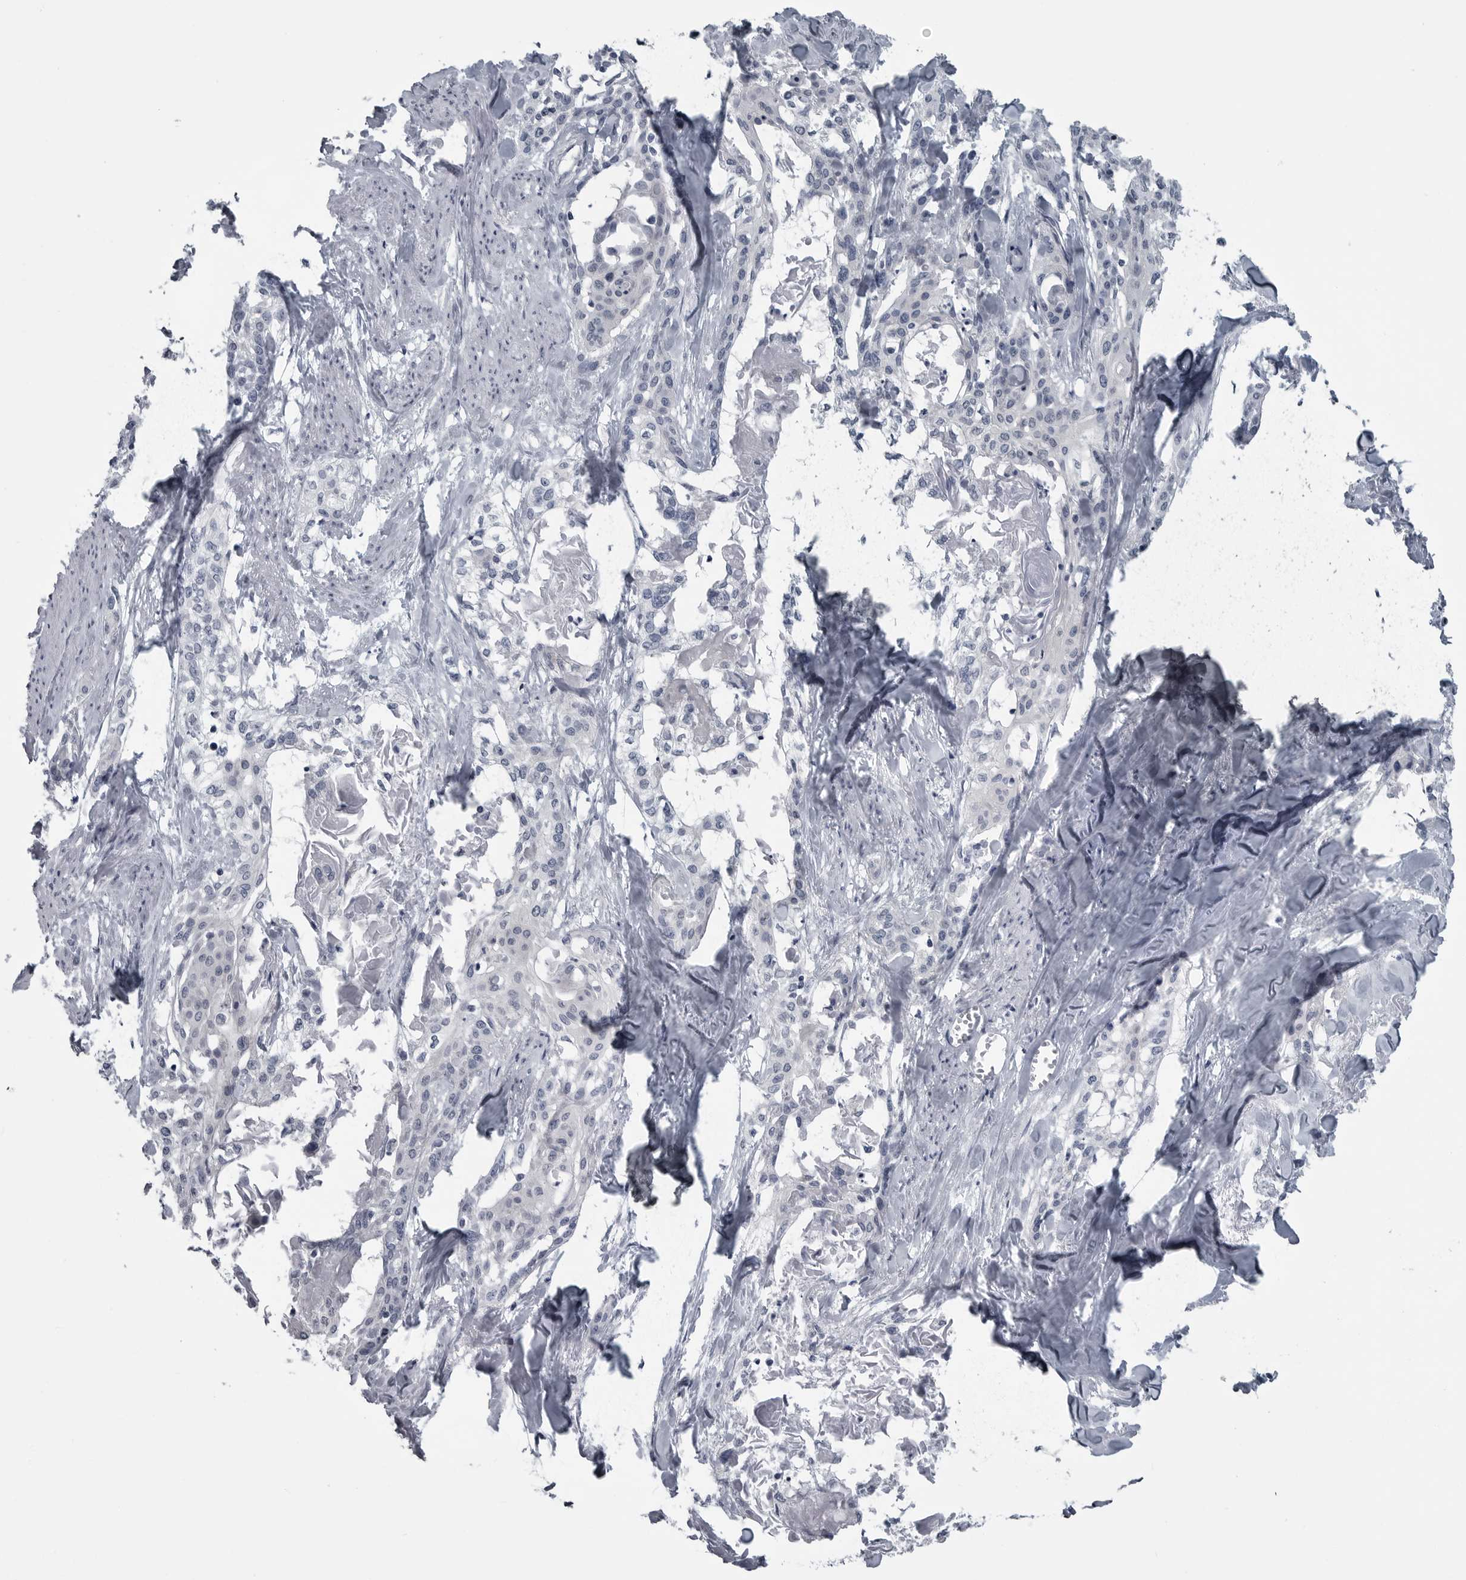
{"staining": {"intensity": "negative", "quantity": "none", "location": "none"}, "tissue": "cervical cancer", "cell_type": "Tumor cells", "image_type": "cancer", "snomed": [{"axis": "morphology", "description": "Squamous cell carcinoma, NOS"}, {"axis": "topography", "description": "Cervix"}], "caption": "The photomicrograph shows no significant staining in tumor cells of squamous cell carcinoma (cervical).", "gene": "MYOC", "patient": {"sex": "female", "age": 57}}